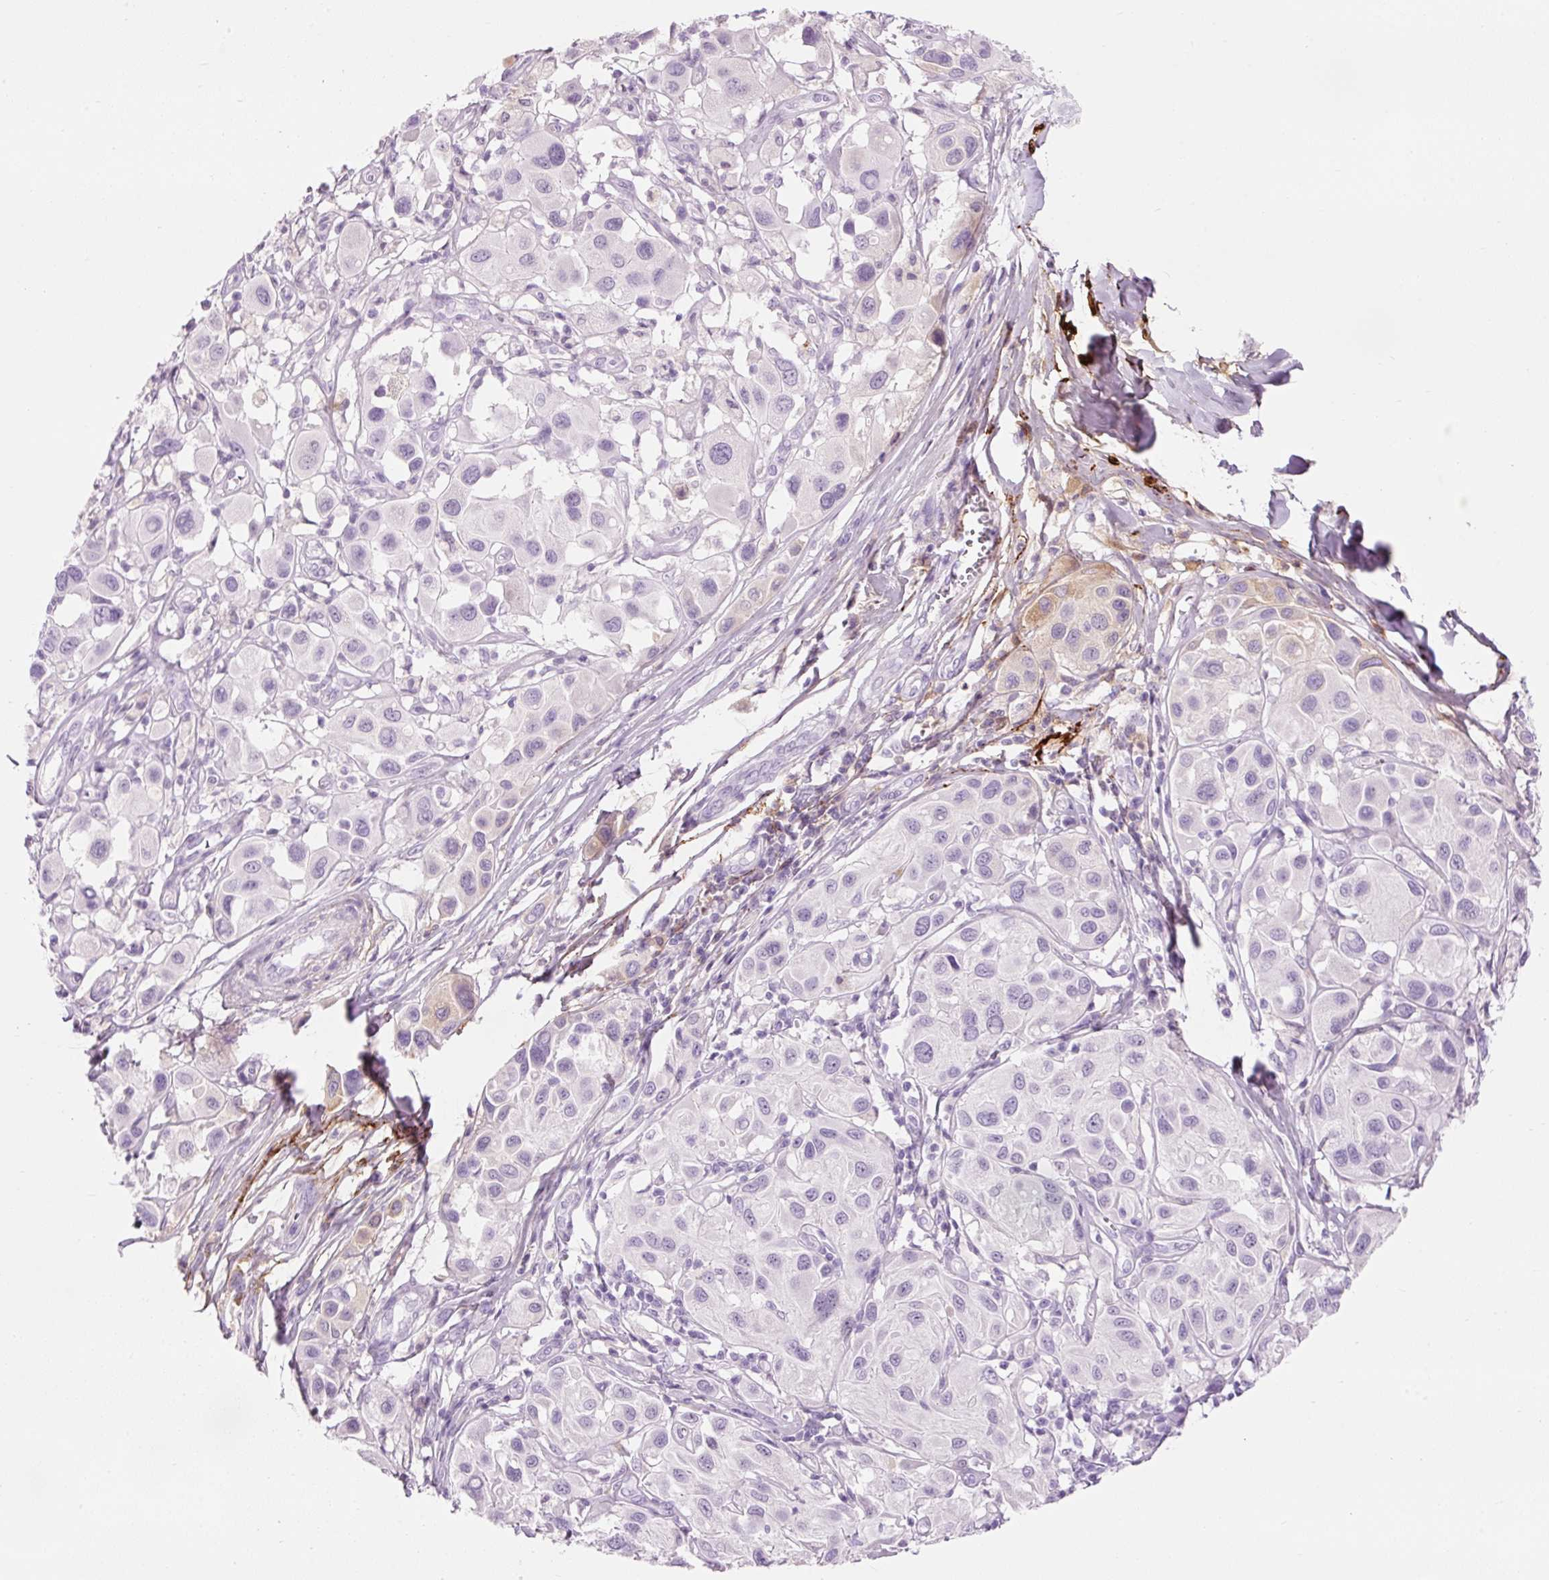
{"staining": {"intensity": "negative", "quantity": "none", "location": "none"}, "tissue": "melanoma", "cell_type": "Tumor cells", "image_type": "cancer", "snomed": [{"axis": "morphology", "description": "Malignant melanoma, Metastatic site"}, {"axis": "topography", "description": "Skin"}], "caption": "DAB immunohistochemical staining of human malignant melanoma (metastatic site) exhibits no significant positivity in tumor cells.", "gene": "MFAP4", "patient": {"sex": "male", "age": 41}}